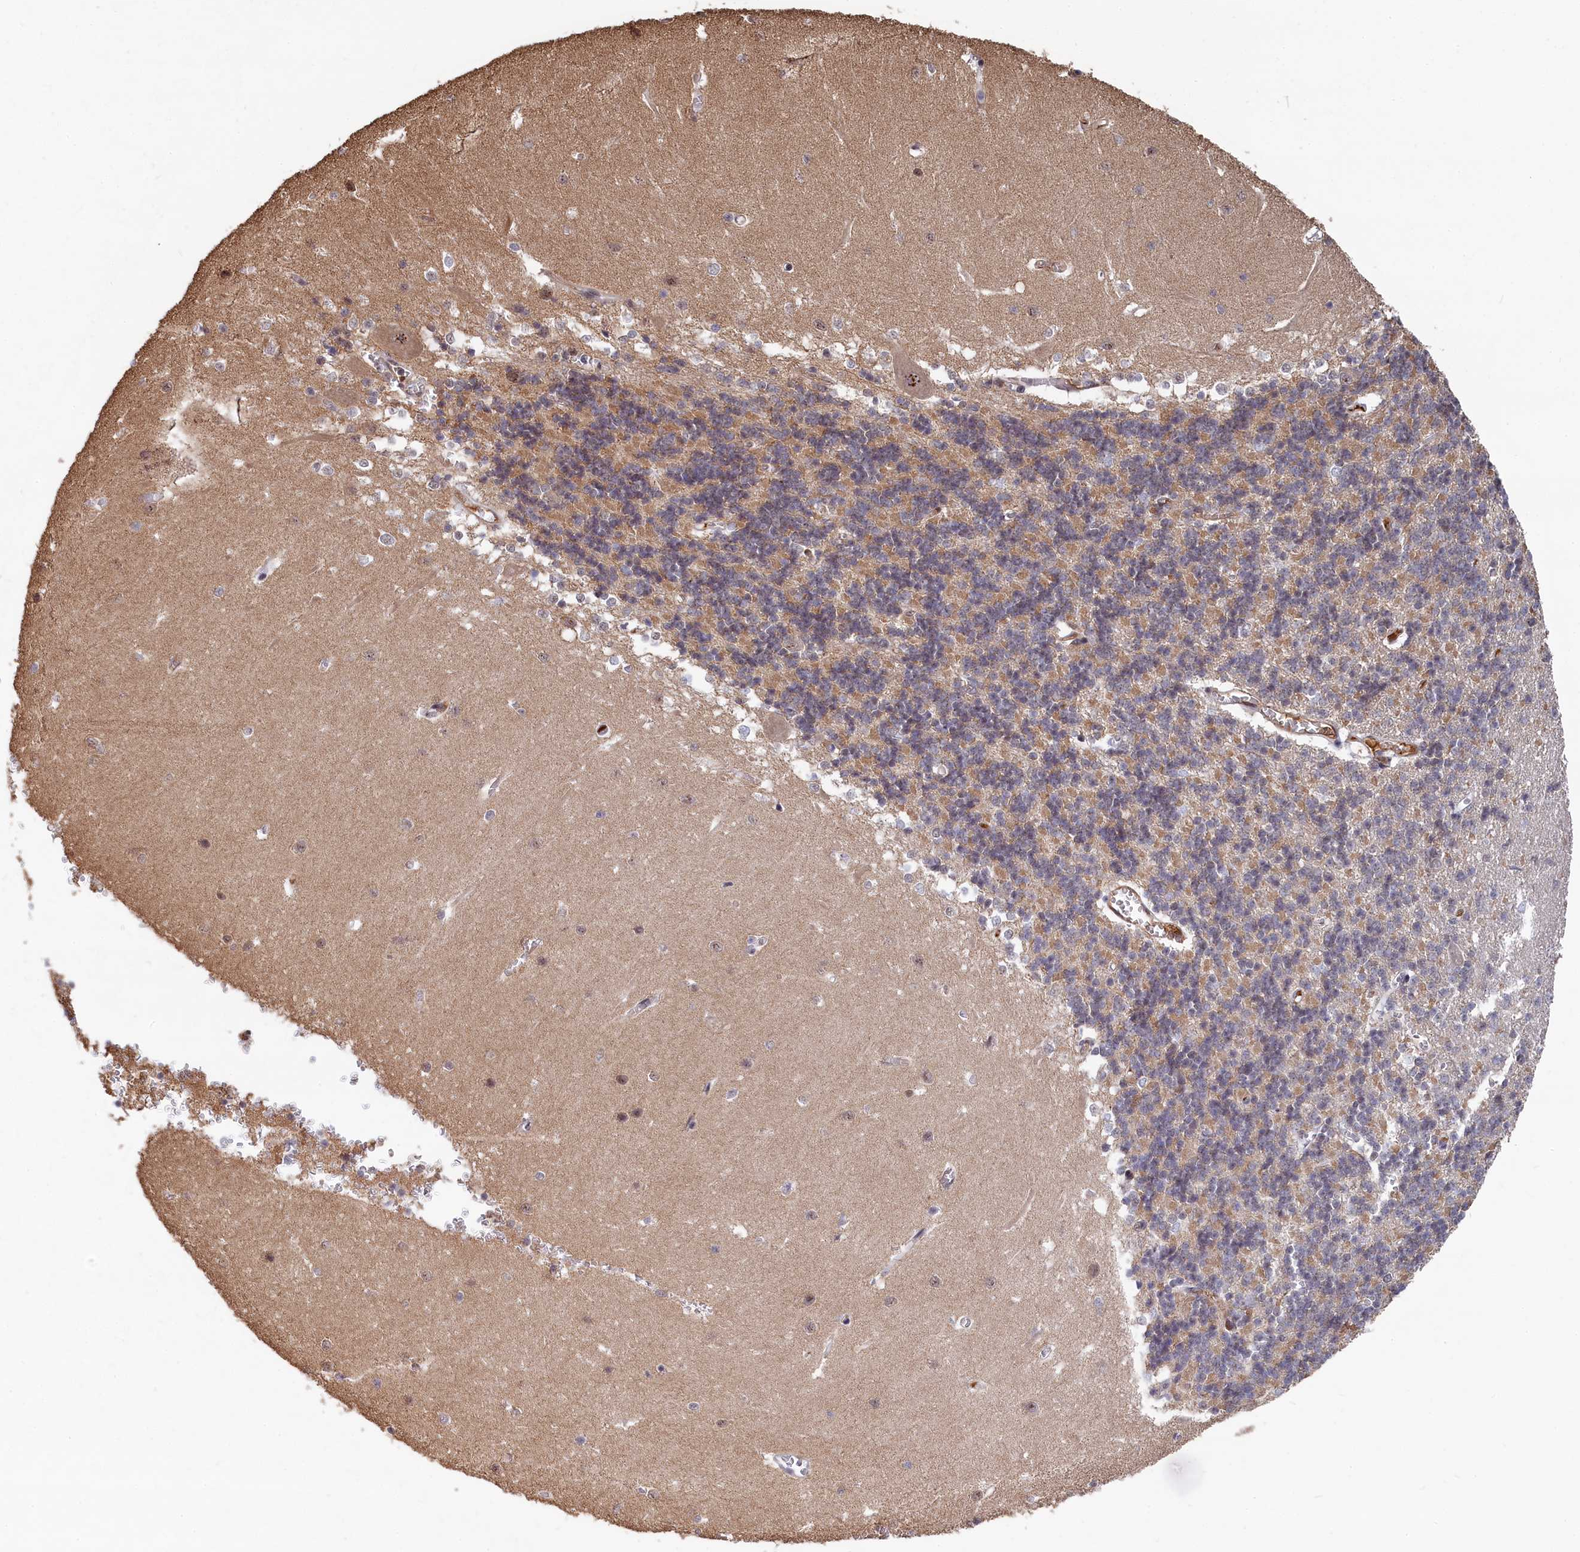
{"staining": {"intensity": "weak", "quantity": "25%-75%", "location": "cytoplasmic/membranous"}, "tissue": "cerebellum", "cell_type": "Cells in granular layer", "image_type": "normal", "snomed": [{"axis": "morphology", "description": "Normal tissue, NOS"}, {"axis": "topography", "description": "Cerebellum"}], "caption": "Immunohistochemical staining of unremarkable human cerebellum shows 25%-75% levels of weak cytoplasmic/membranous protein positivity in approximately 25%-75% of cells in granular layer. The staining is performed using DAB brown chromogen to label protein expression. The nuclei are counter-stained blue using hematoxylin.", "gene": "TAB1", "patient": {"sex": "male", "age": 37}}